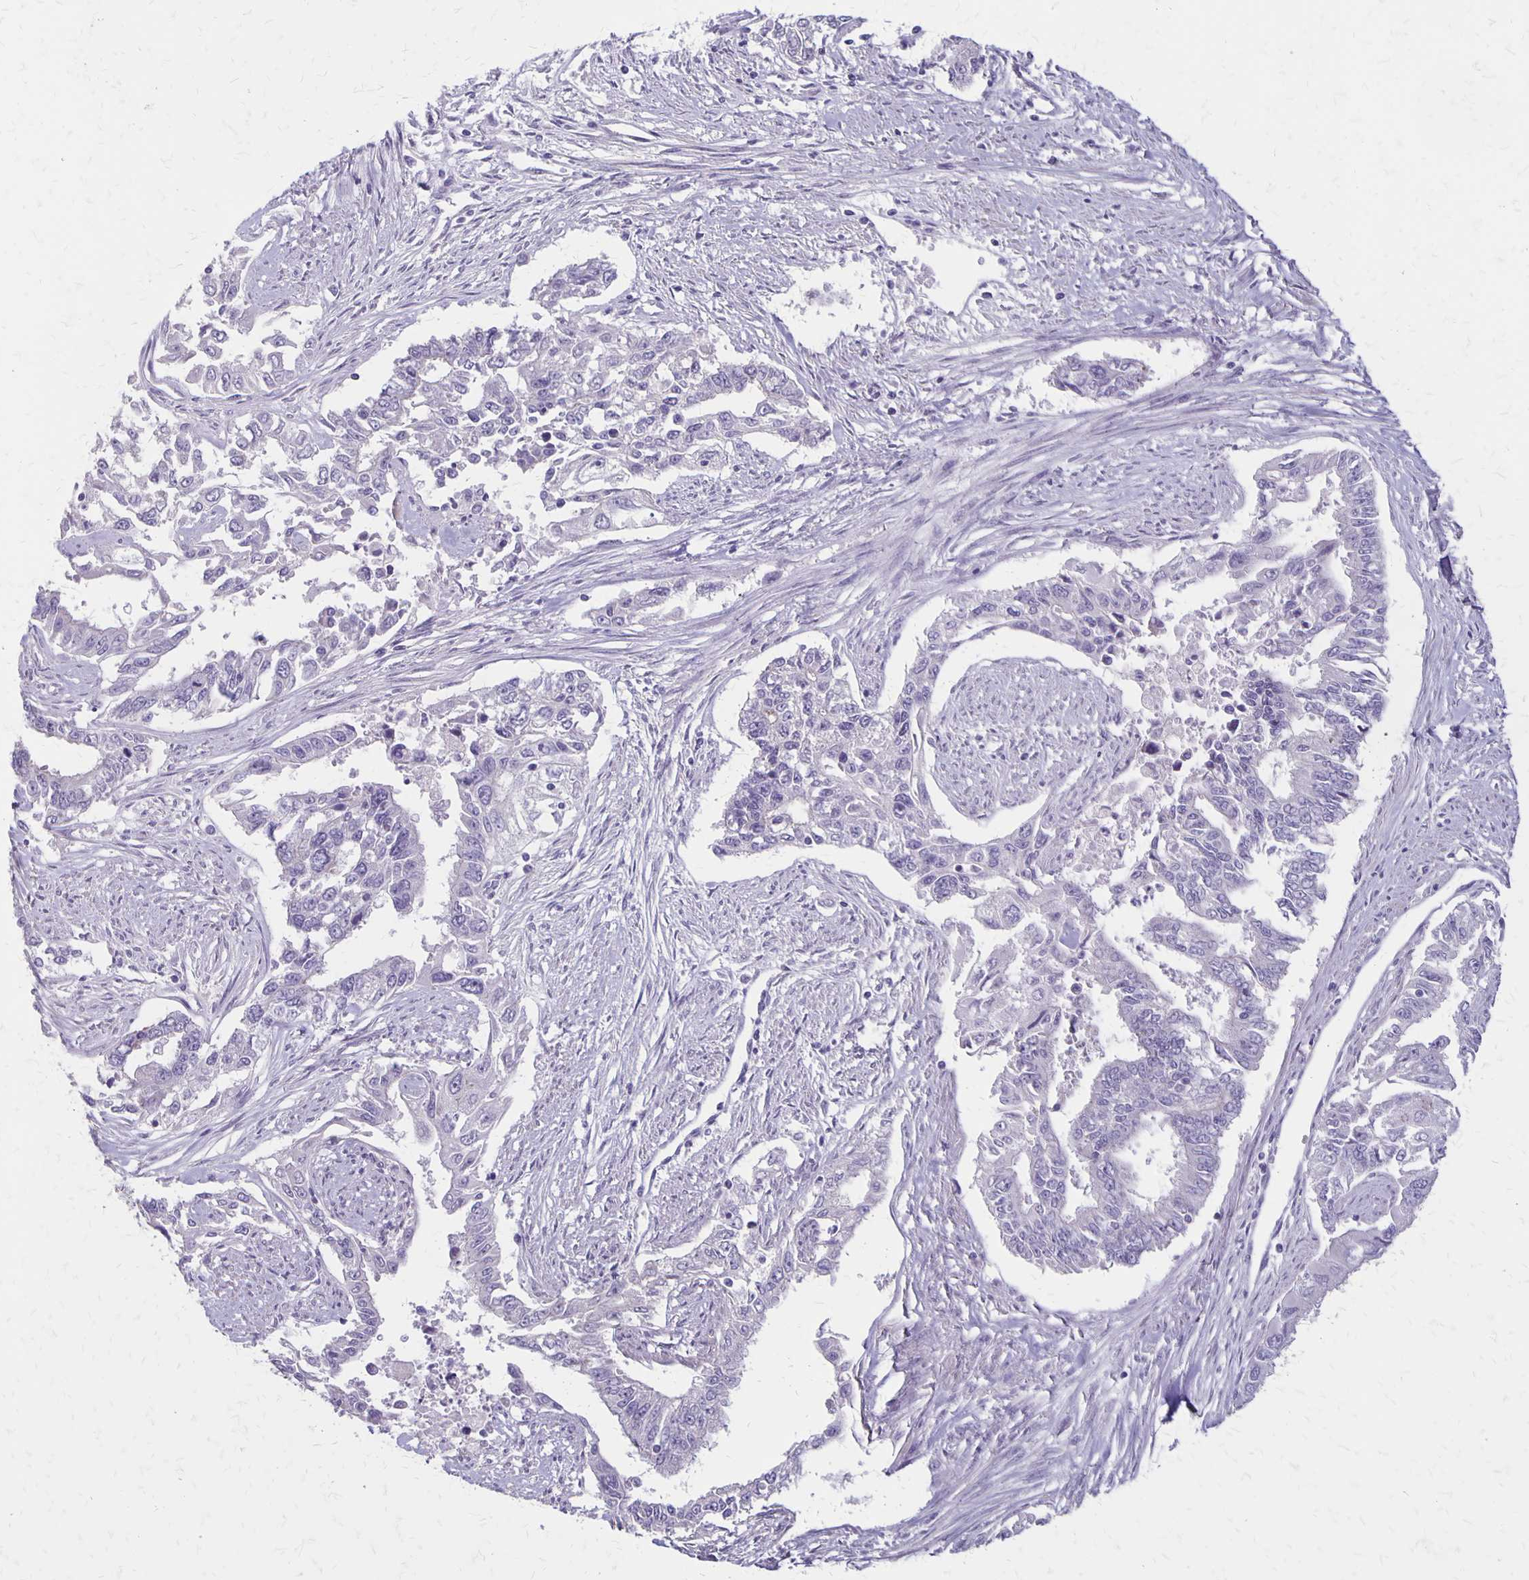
{"staining": {"intensity": "negative", "quantity": "none", "location": "none"}, "tissue": "endometrial cancer", "cell_type": "Tumor cells", "image_type": "cancer", "snomed": [{"axis": "morphology", "description": "Adenocarcinoma, NOS"}, {"axis": "topography", "description": "Uterus"}], "caption": "A photomicrograph of human adenocarcinoma (endometrial) is negative for staining in tumor cells.", "gene": "HOMER1", "patient": {"sex": "female", "age": 59}}